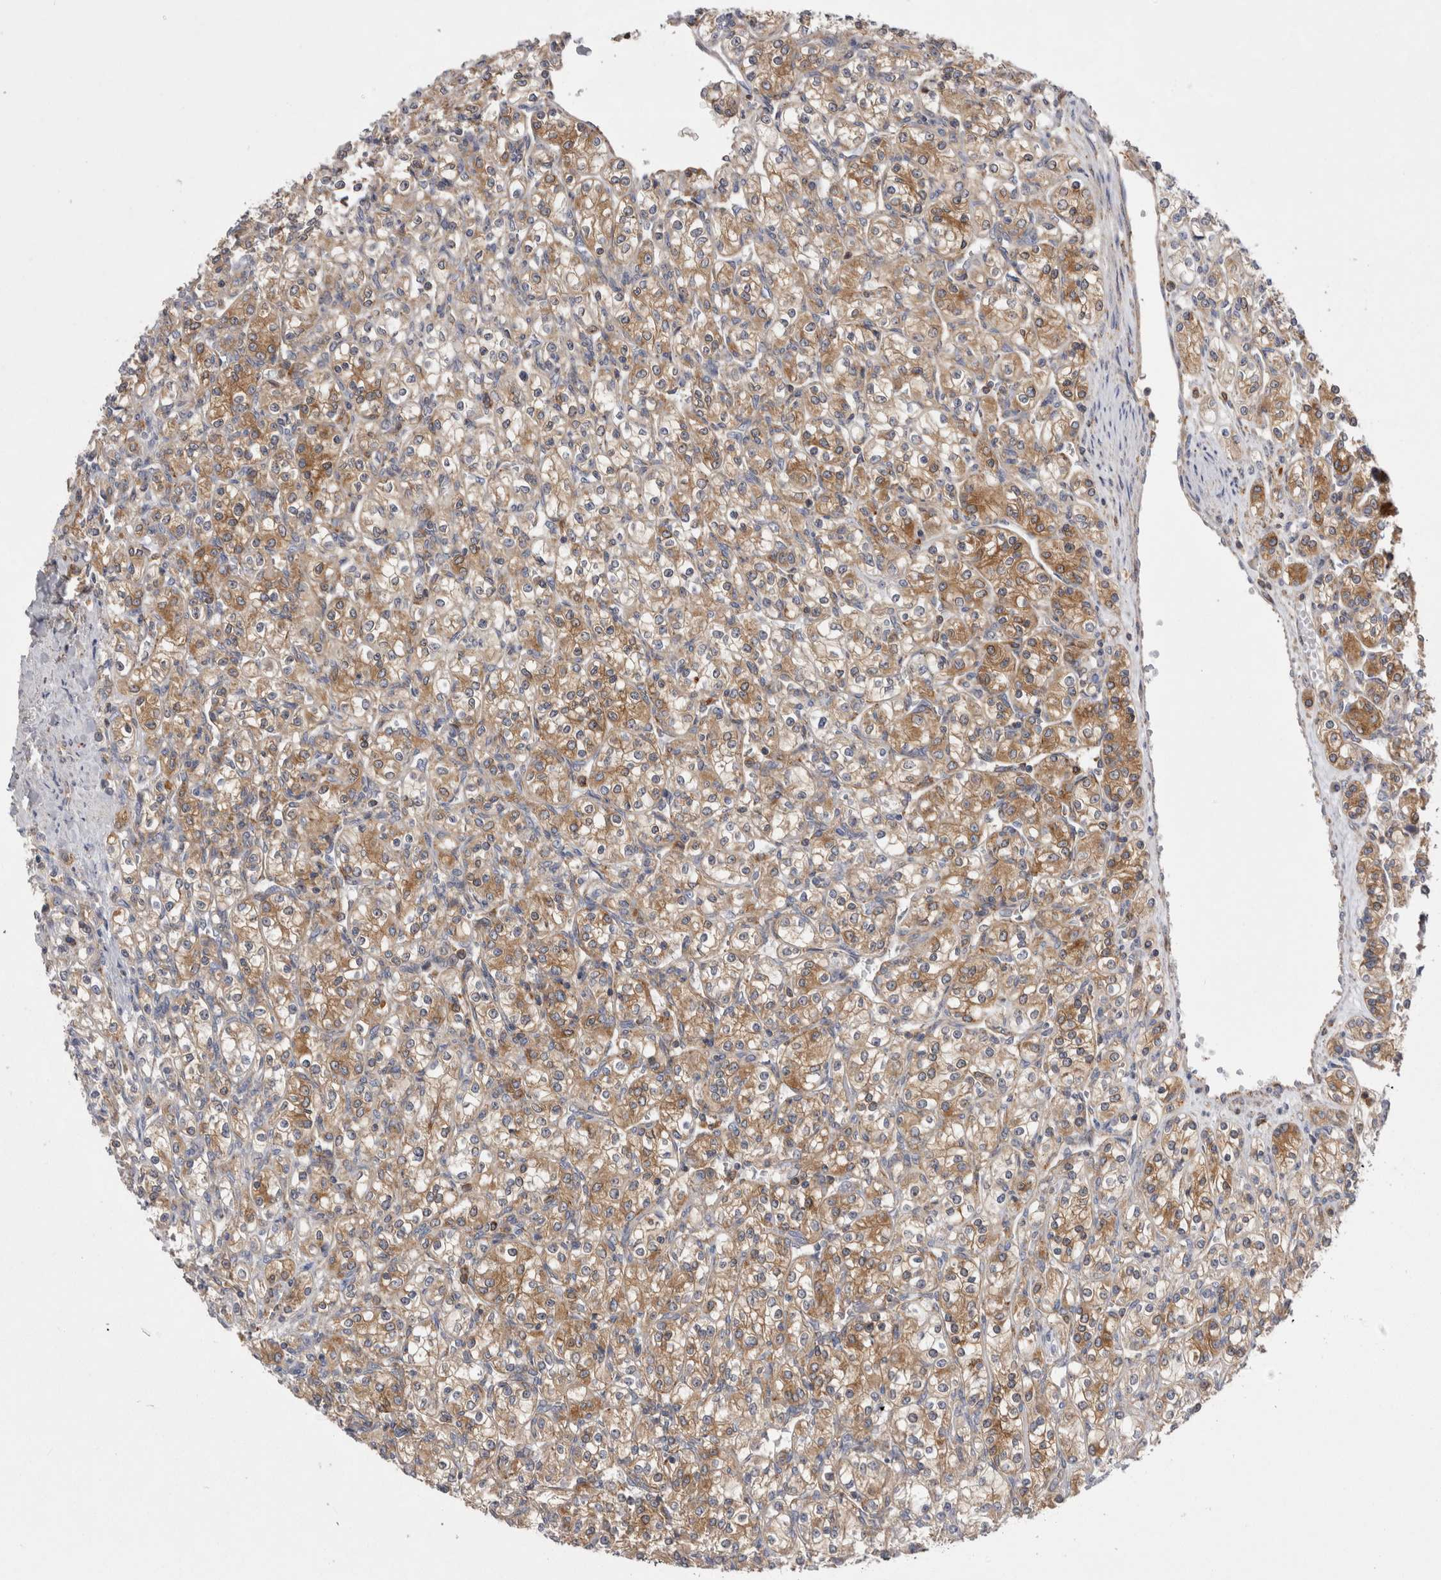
{"staining": {"intensity": "moderate", "quantity": ">75%", "location": "cytoplasmic/membranous"}, "tissue": "renal cancer", "cell_type": "Tumor cells", "image_type": "cancer", "snomed": [{"axis": "morphology", "description": "Adenocarcinoma, NOS"}, {"axis": "topography", "description": "Kidney"}], "caption": "A histopathology image of human renal cancer (adenocarcinoma) stained for a protein displays moderate cytoplasmic/membranous brown staining in tumor cells.", "gene": "RAB11FIP1", "patient": {"sex": "male", "age": 77}}